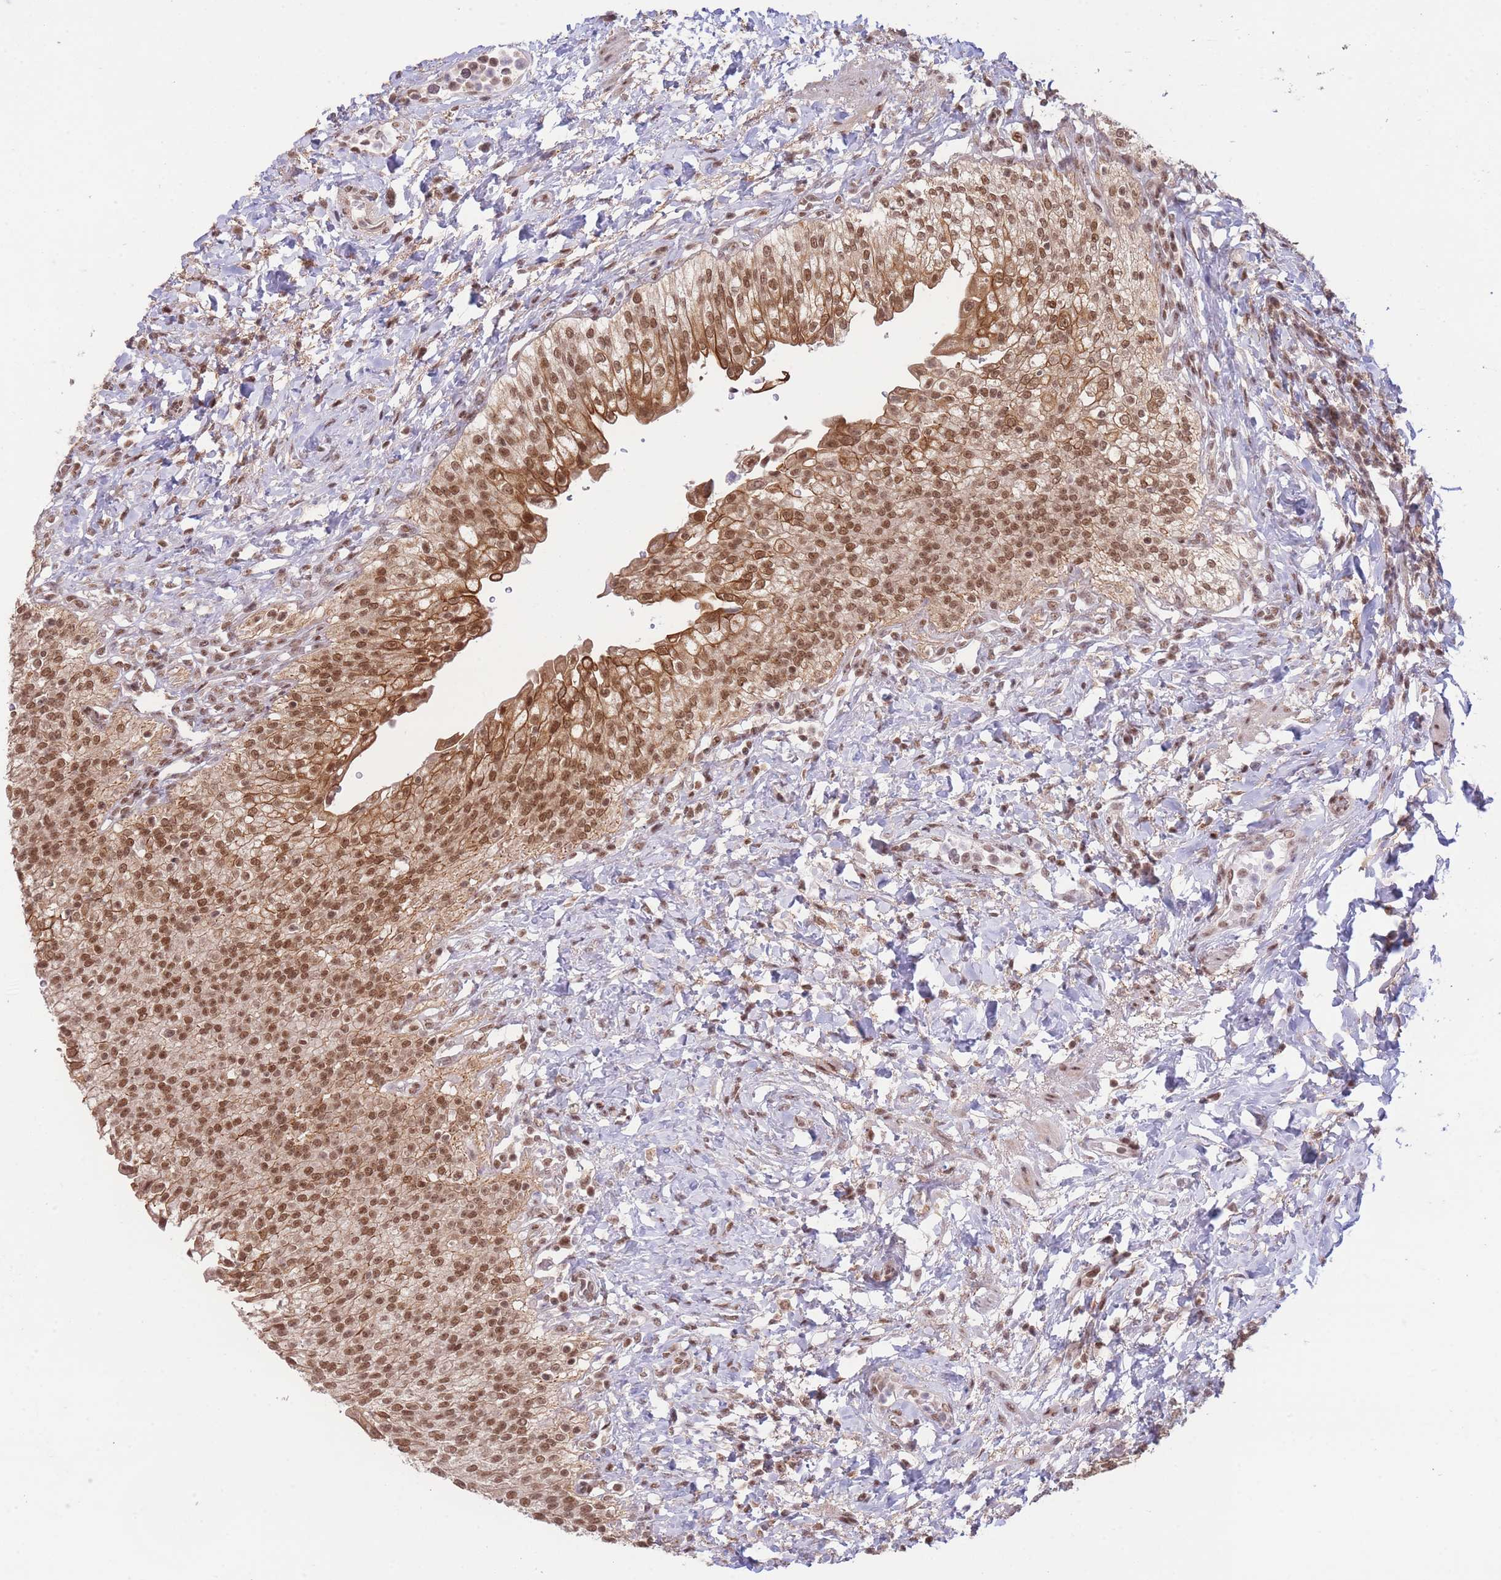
{"staining": {"intensity": "strong", "quantity": ">75%", "location": "cytoplasmic/membranous,nuclear"}, "tissue": "urinary bladder", "cell_type": "Urothelial cells", "image_type": "normal", "snomed": [{"axis": "morphology", "description": "Normal tissue, NOS"}, {"axis": "morphology", "description": "Inflammation, NOS"}, {"axis": "topography", "description": "Urinary bladder"}], "caption": "High-magnification brightfield microscopy of benign urinary bladder stained with DAB (3,3'-diaminobenzidine) (brown) and counterstained with hematoxylin (blue). urothelial cells exhibit strong cytoplasmic/membranous,nuclear staining is appreciated in approximately>75% of cells.", "gene": "CARD8", "patient": {"sex": "male", "age": 64}}